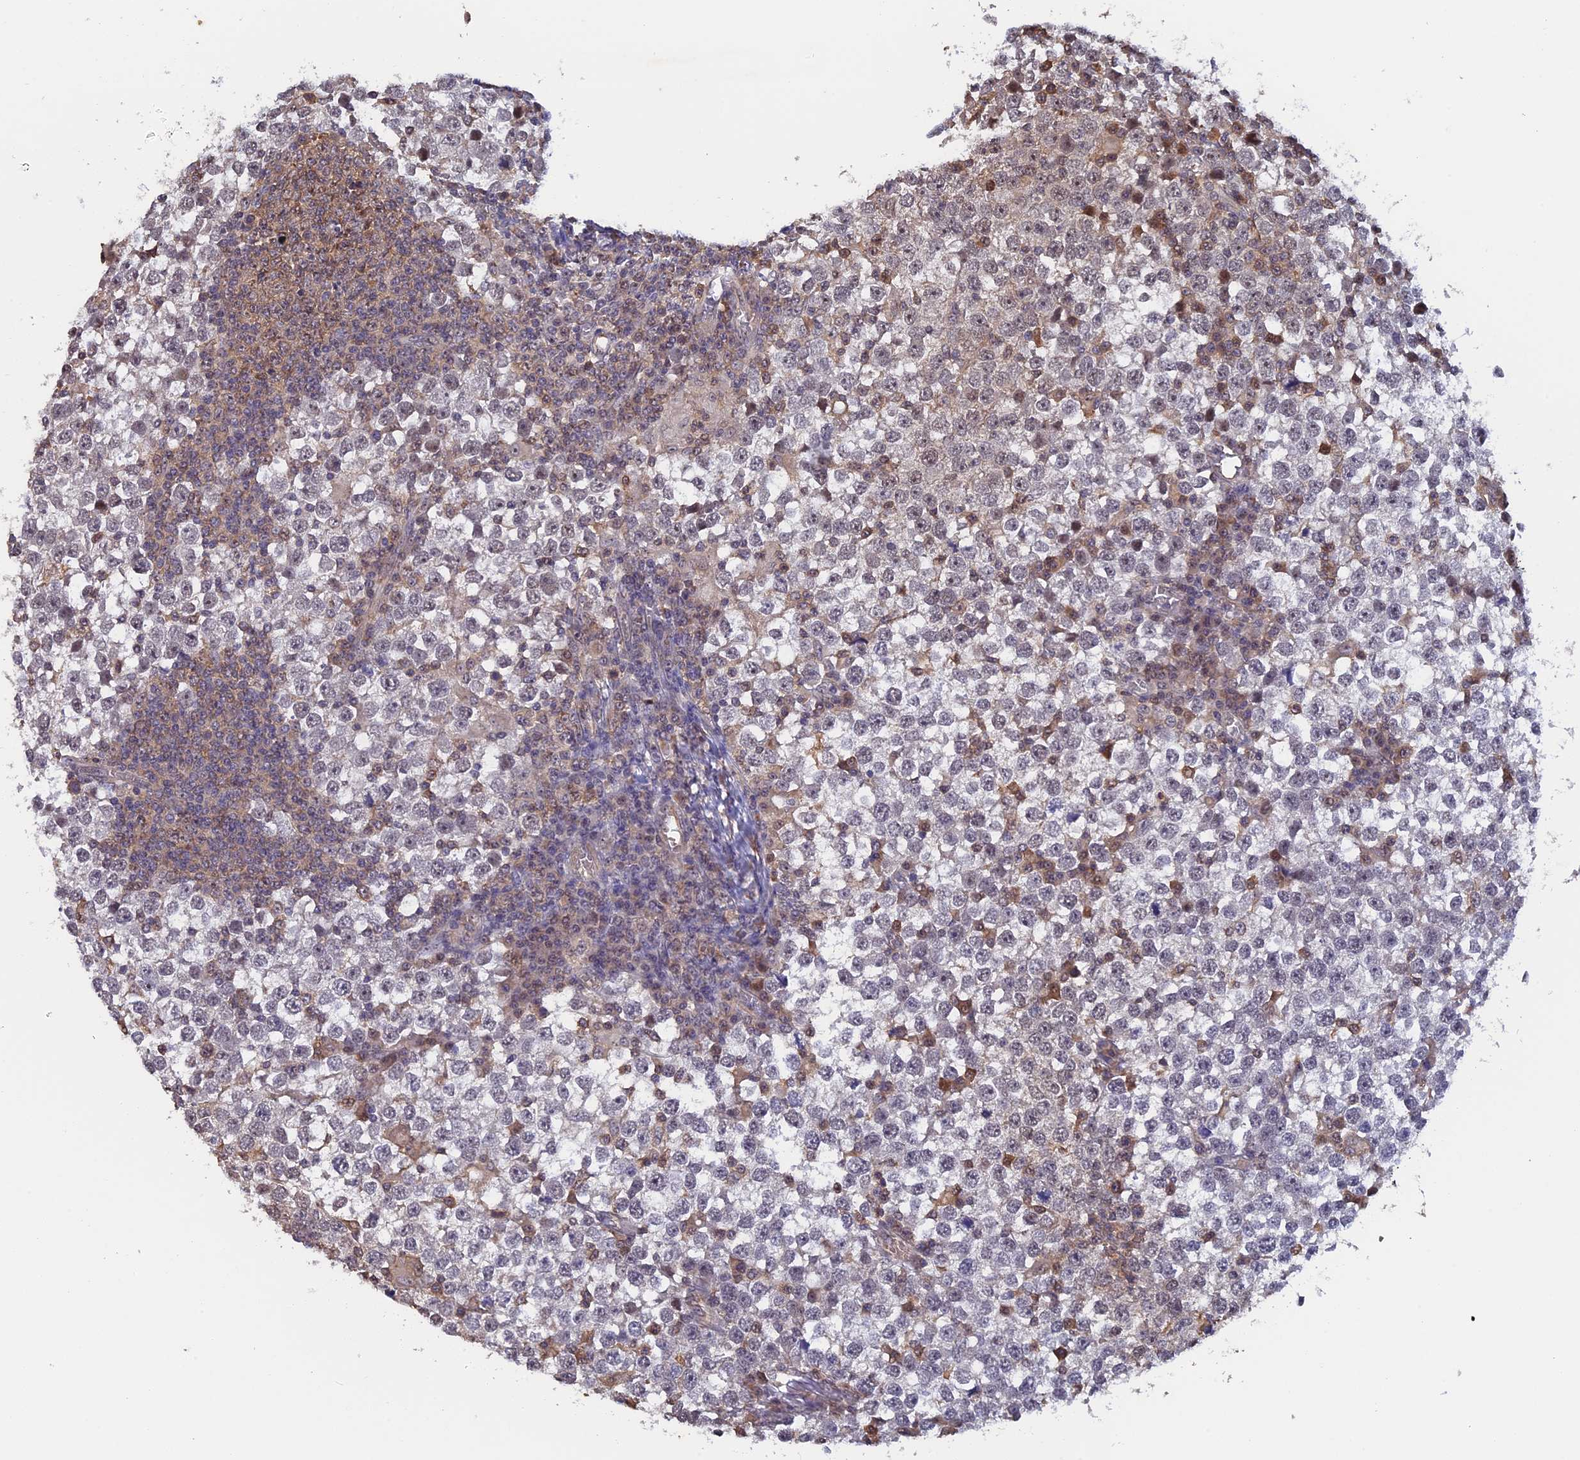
{"staining": {"intensity": "negative", "quantity": "none", "location": "none"}, "tissue": "testis cancer", "cell_type": "Tumor cells", "image_type": "cancer", "snomed": [{"axis": "morphology", "description": "Seminoma, NOS"}, {"axis": "topography", "description": "Testis"}], "caption": "This is an immunohistochemistry micrograph of testis cancer. There is no positivity in tumor cells.", "gene": "FAM98C", "patient": {"sex": "male", "age": 65}}